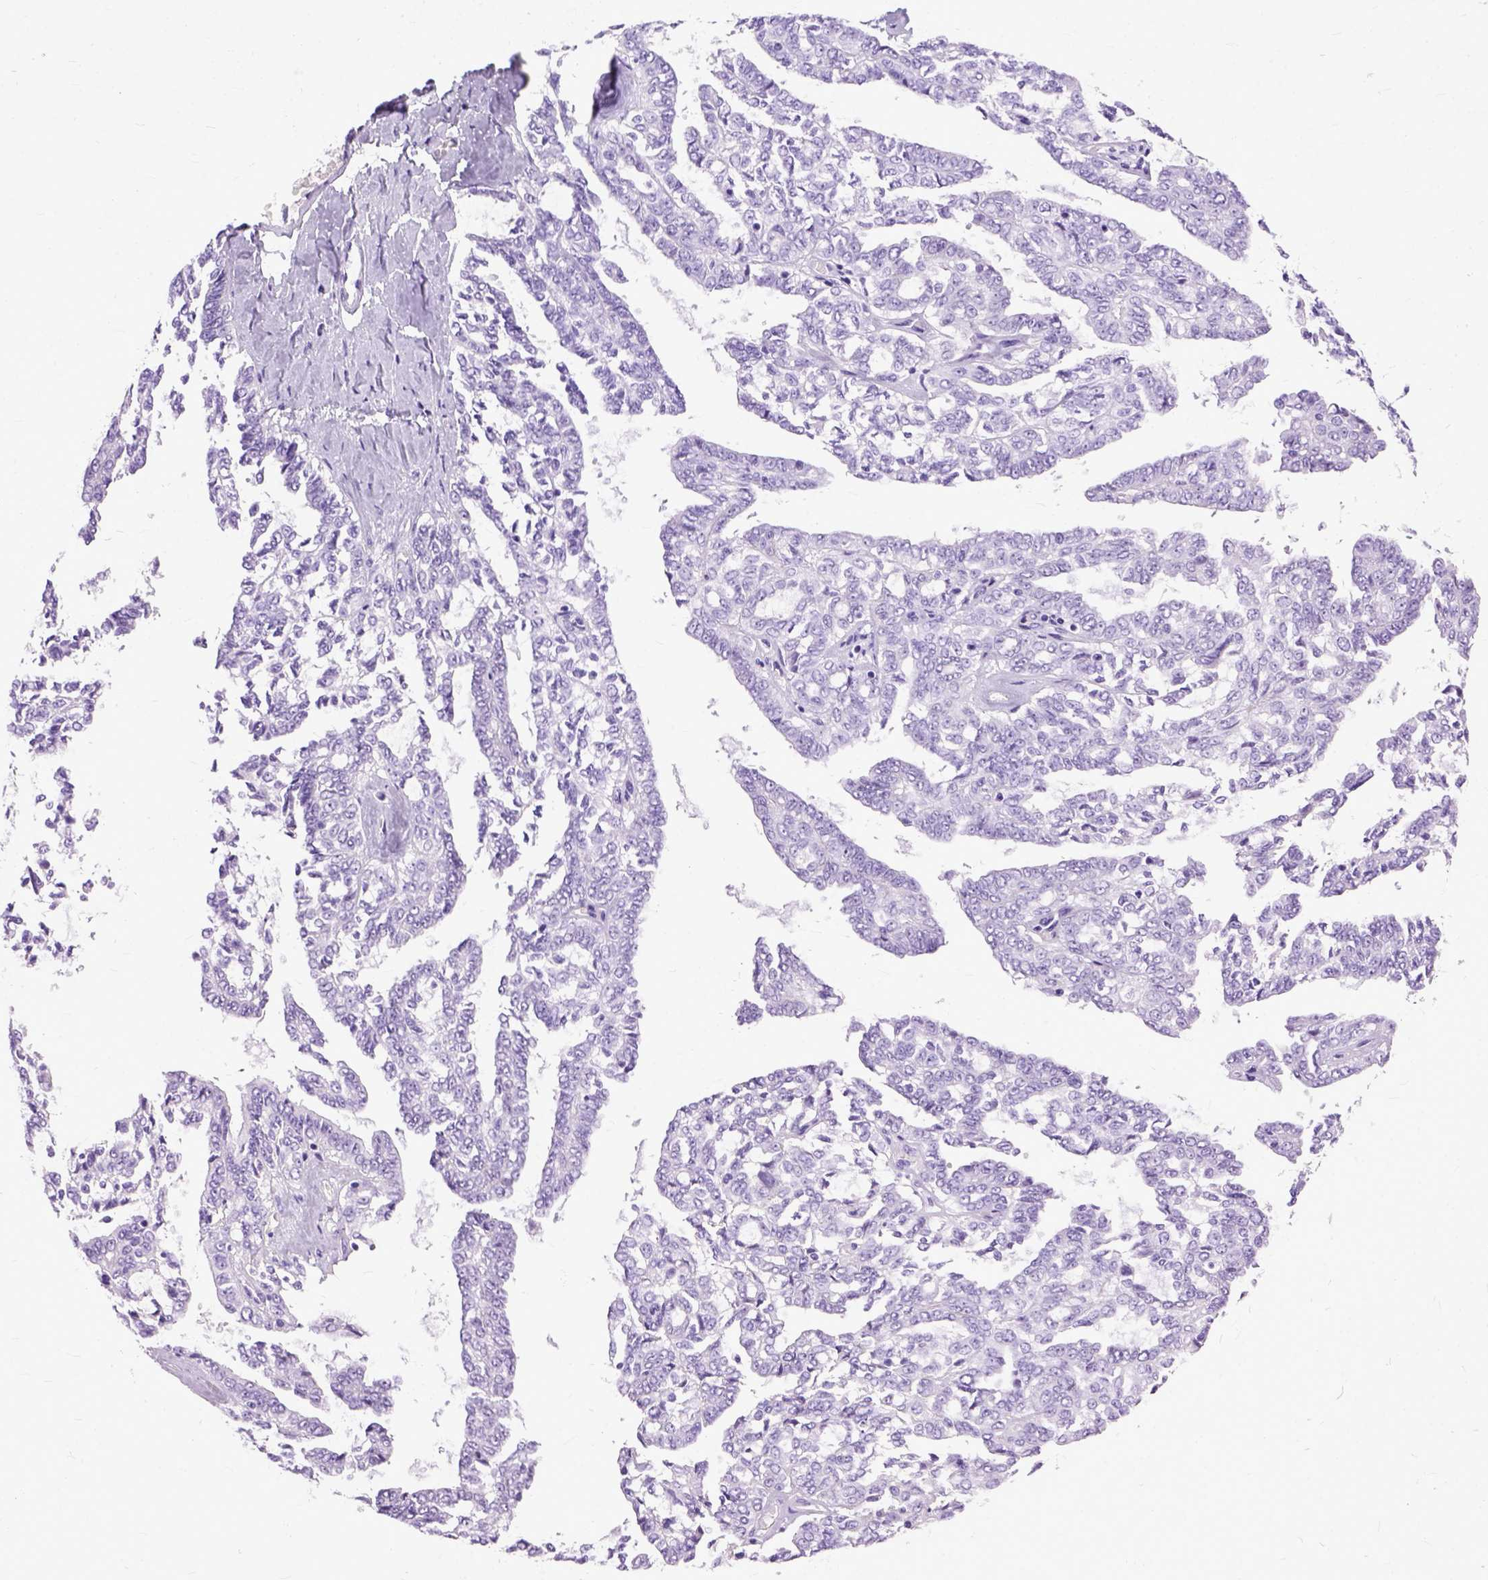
{"staining": {"intensity": "negative", "quantity": "none", "location": "none"}, "tissue": "ovarian cancer", "cell_type": "Tumor cells", "image_type": "cancer", "snomed": [{"axis": "morphology", "description": "Cystadenocarcinoma, serous, NOS"}, {"axis": "topography", "description": "Ovary"}], "caption": "This is an IHC photomicrograph of human ovarian serous cystadenocarcinoma. There is no positivity in tumor cells.", "gene": "GNGT1", "patient": {"sex": "female", "age": 71}}